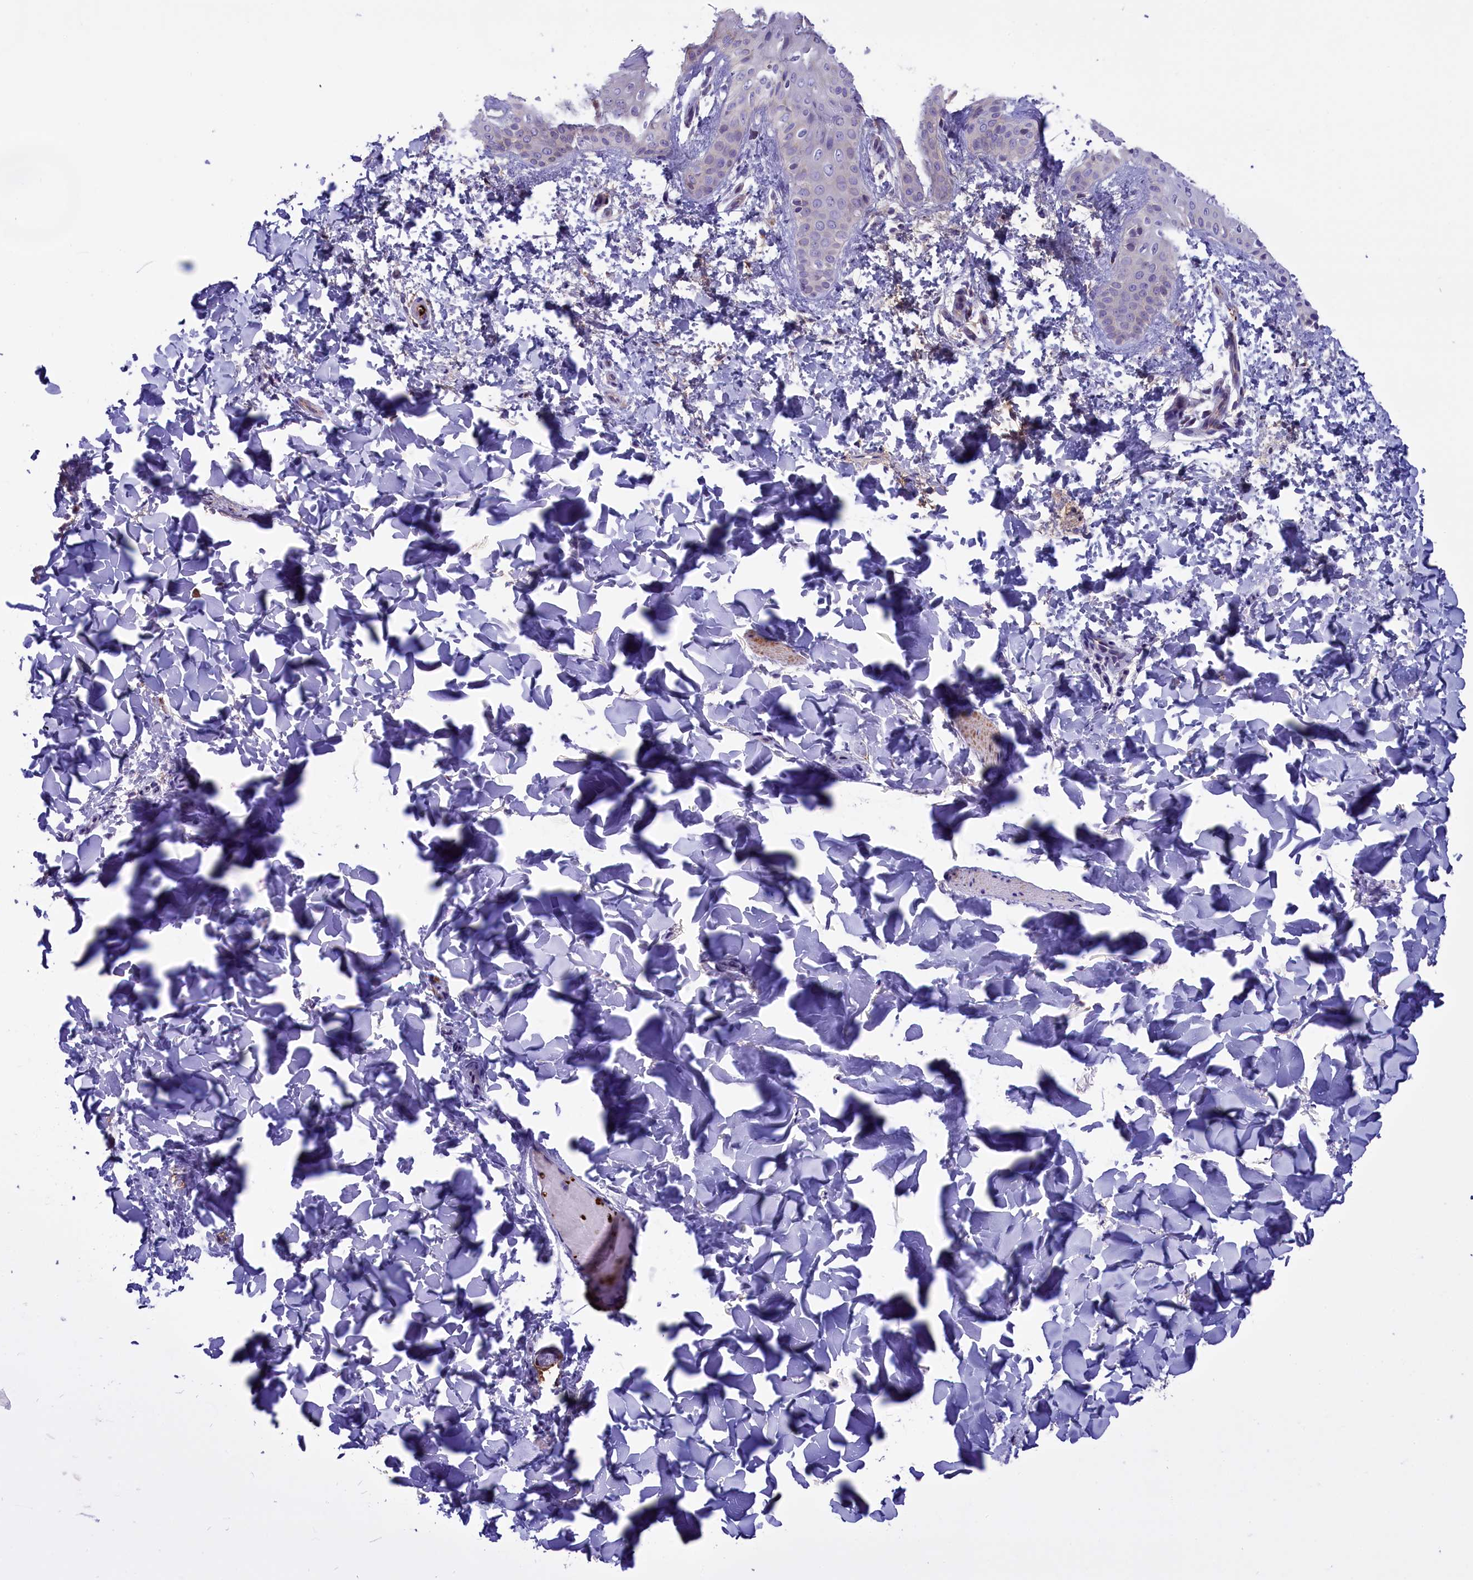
{"staining": {"intensity": "negative", "quantity": "none", "location": "none"}, "tissue": "skin", "cell_type": "Fibroblasts", "image_type": "normal", "snomed": [{"axis": "morphology", "description": "Normal tissue, NOS"}, {"axis": "topography", "description": "Skin"}], "caption": "This photomicrograph is of benign skin stained with IHC to label a protein in brown with the nuclei are counter-stained blue. There is no expression in fibroblasts. (DAB (3,3'-diaminobenzidine) immunohistochemistry visualized using brightfield microscopy, high magnification).", "gene": "HEATR3", "patient": {"sex": "male", "age": 36}}